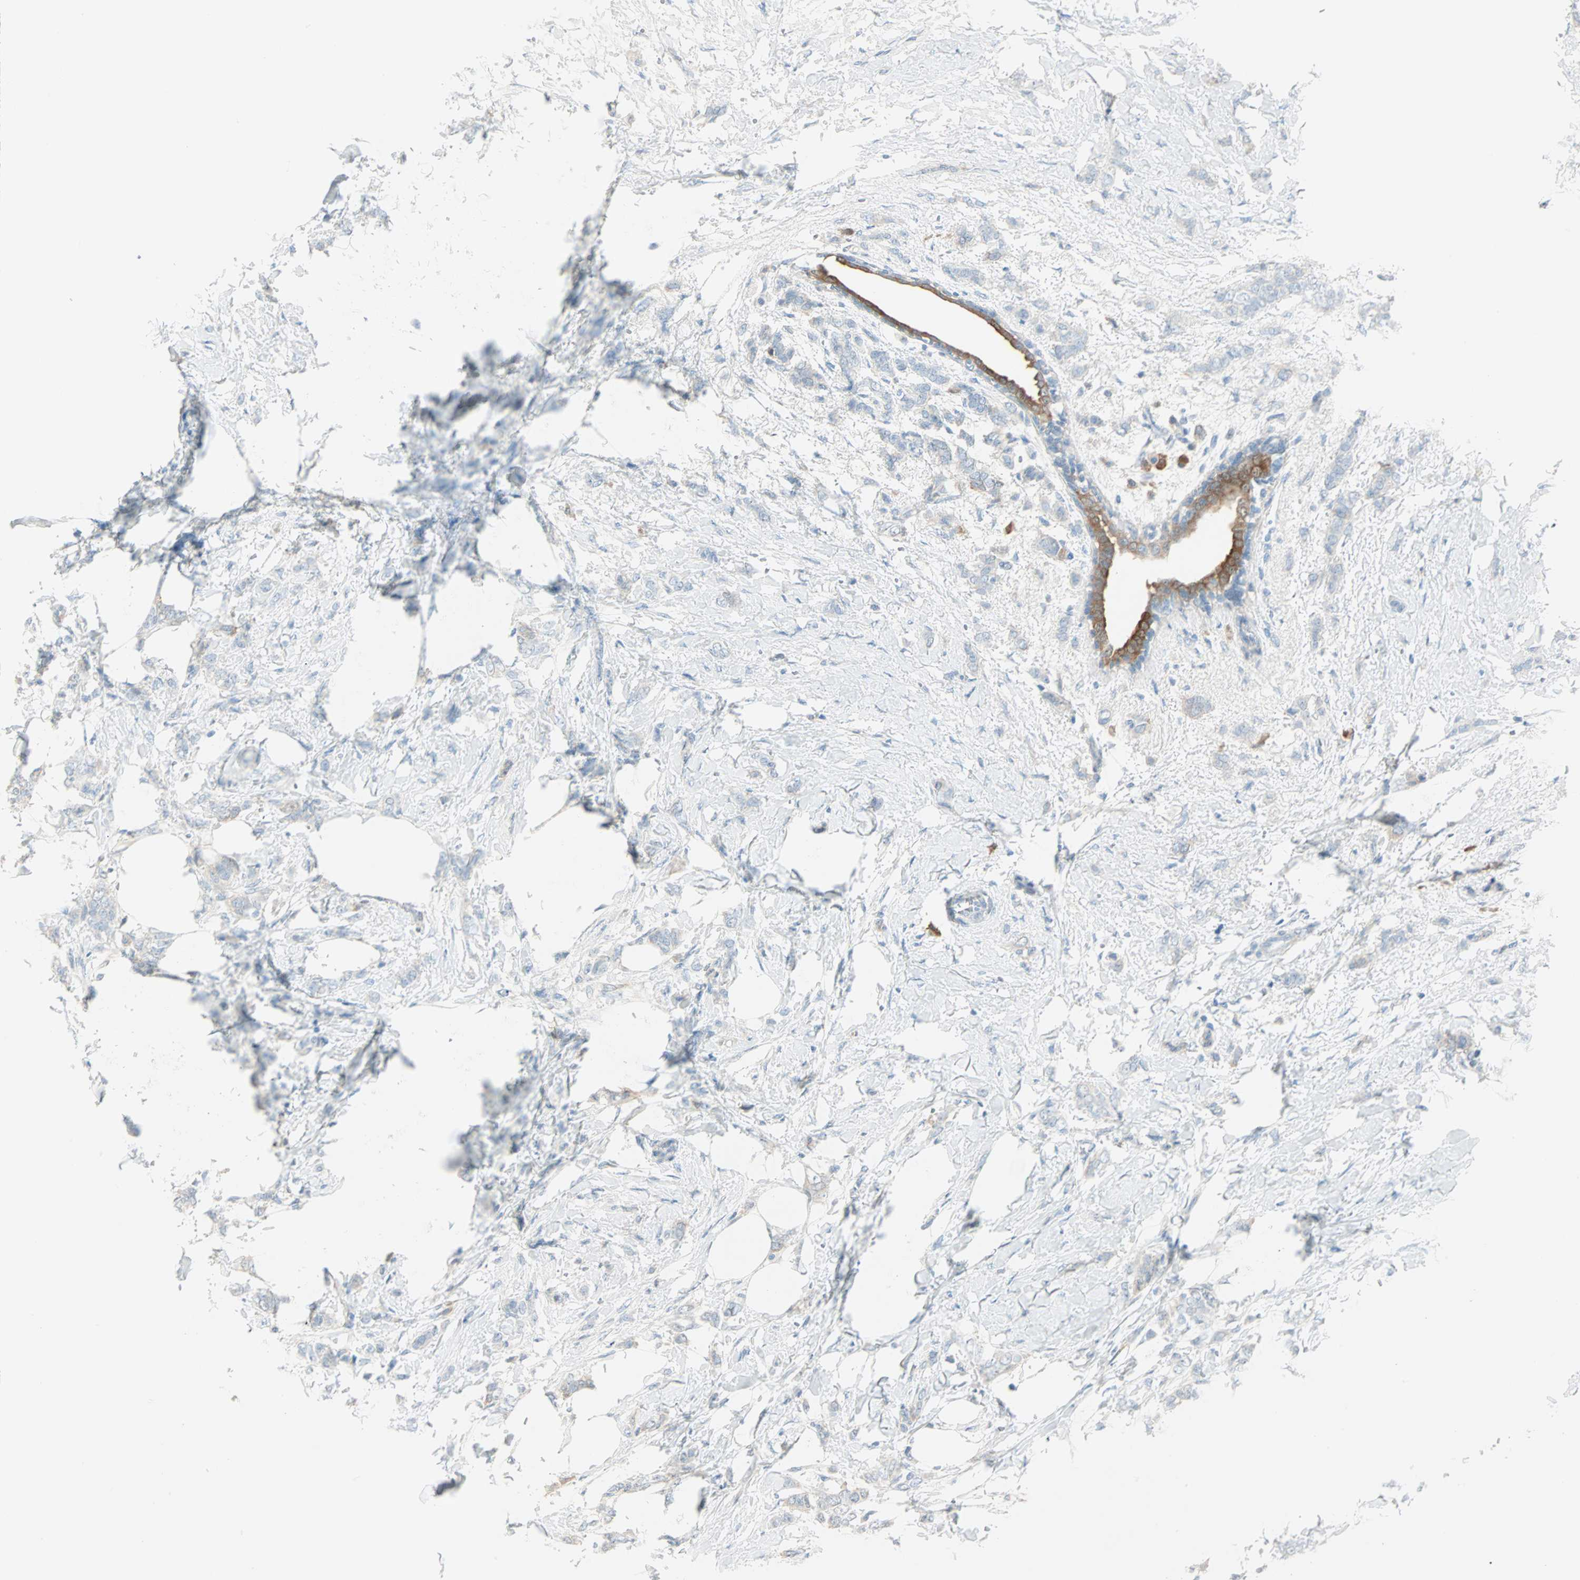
{"staining": {"intensity": "negative", "quantity": "none", "location": "none"}, "tissue": "breast cancer", "cell_type": "Tumor cells", "image_type": "cancer", "snomed": [{"axis": "morphology", "description": "Lobular carcinoma, in situ"}, {"axis": "morphology", "description": "Lobular carcinoma"}, {"axis": "topography", "description": "Breast"}], "caption": "Tumor cells are negative for protein expression in human breast cancer.", "gene": "ATF6", "patient": {"sex": "female", "age": 41}}